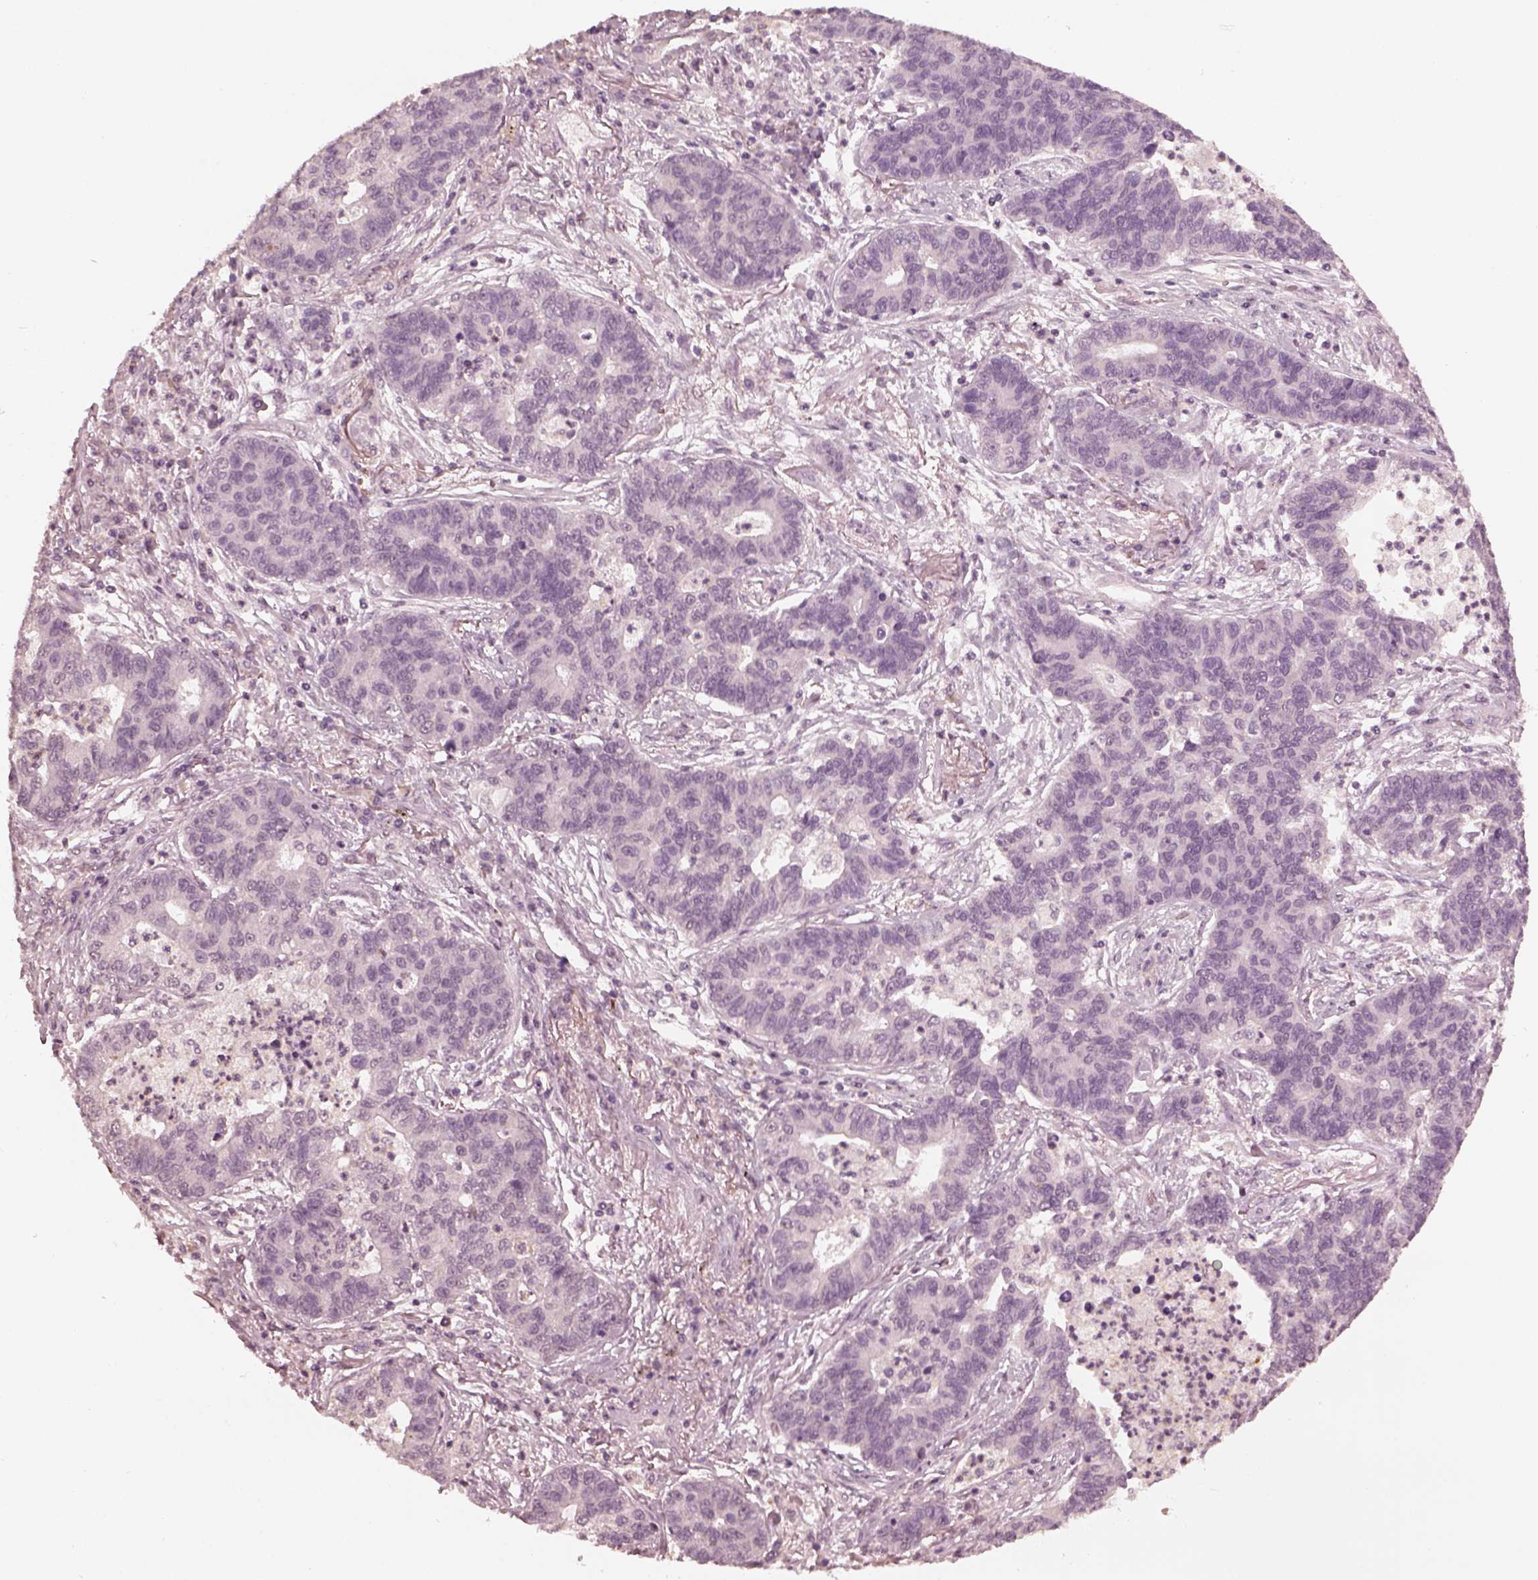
{"staining": {"intensity": "negative", "quantity": "none", "location": "none"}, "tissue": "lung cancer", "cell_type": "Tumor cells", "image_type": "cancer", "snomed": [{"axis": "morphology", "description": "Adenocarcinoma, NOS"}, {"axis": "topography", "description": "Lung"}], "caption": "DAB immunohistochemical staining of adenocarcinoma (lung) exhibits no significant positivity in tumor cells.", "gene": "KRT79", "patient": {"sex": "female", "age": 57}}